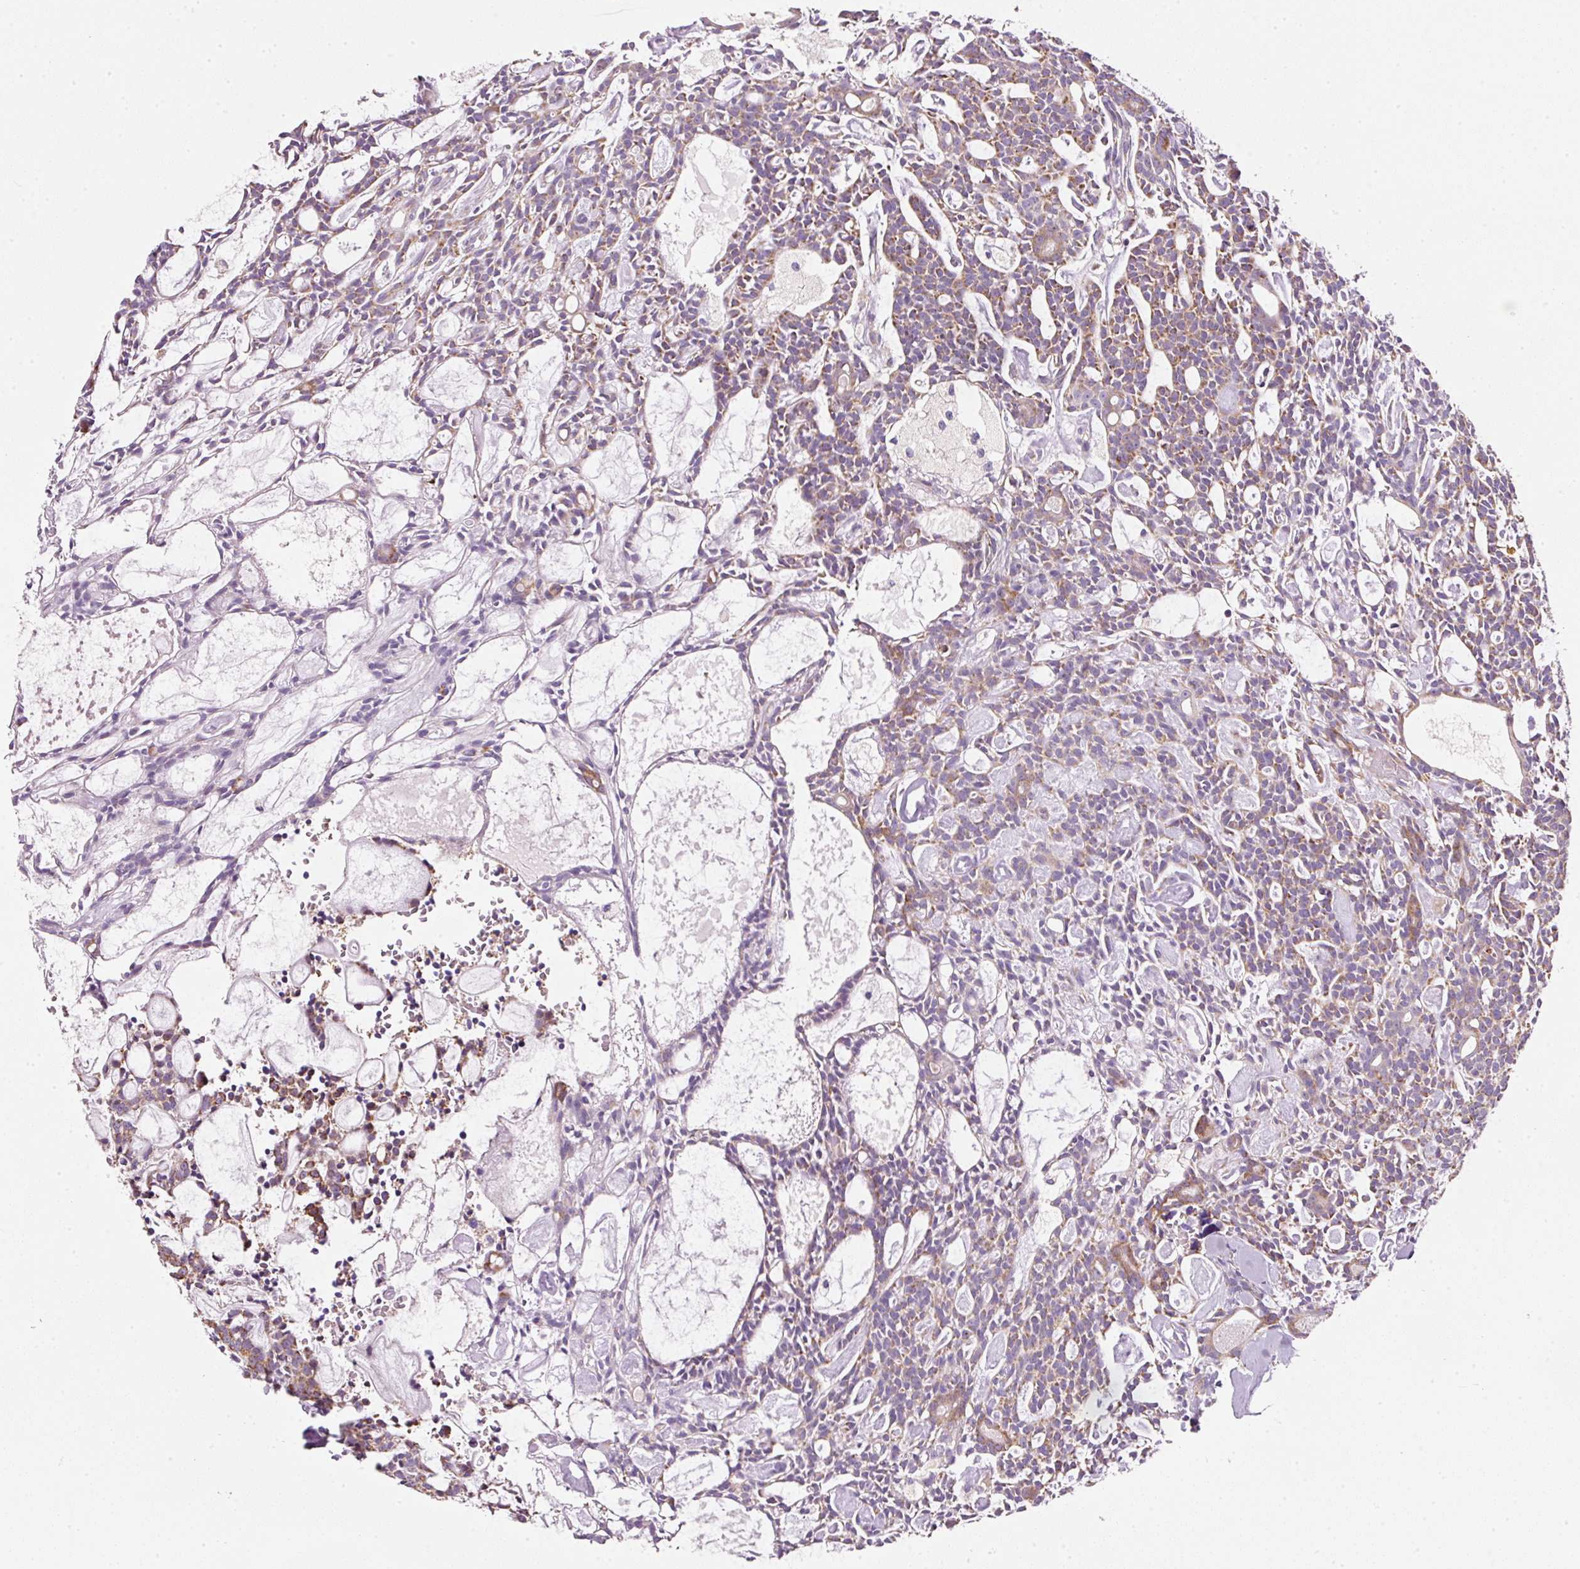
{"staining": {"intensity": "moderate", "quantity": ">75%", "location": "cytoplasmic/membranous"}, "tissue": "head and neck cancer", "cell_type": "Tumor cells", "image_type": "cancer", "snomed": [{"axis": "morphology", "description": "Adenocarcinoma, NOS"}, {"axis": "topography", "description": "Salivary gland"}, {"axis": "topography", "description": "Head-Neck"}], "caption": "The micrograph demonstrates immunohistochemical staining of adenocarcinoma (head and neck). There is moderate cytoplasmic/membranous expression is appreciated in about >75% of tumor cells.", "gene": "NDUFA1", "patient": {"sex": "male", "age": 55}}